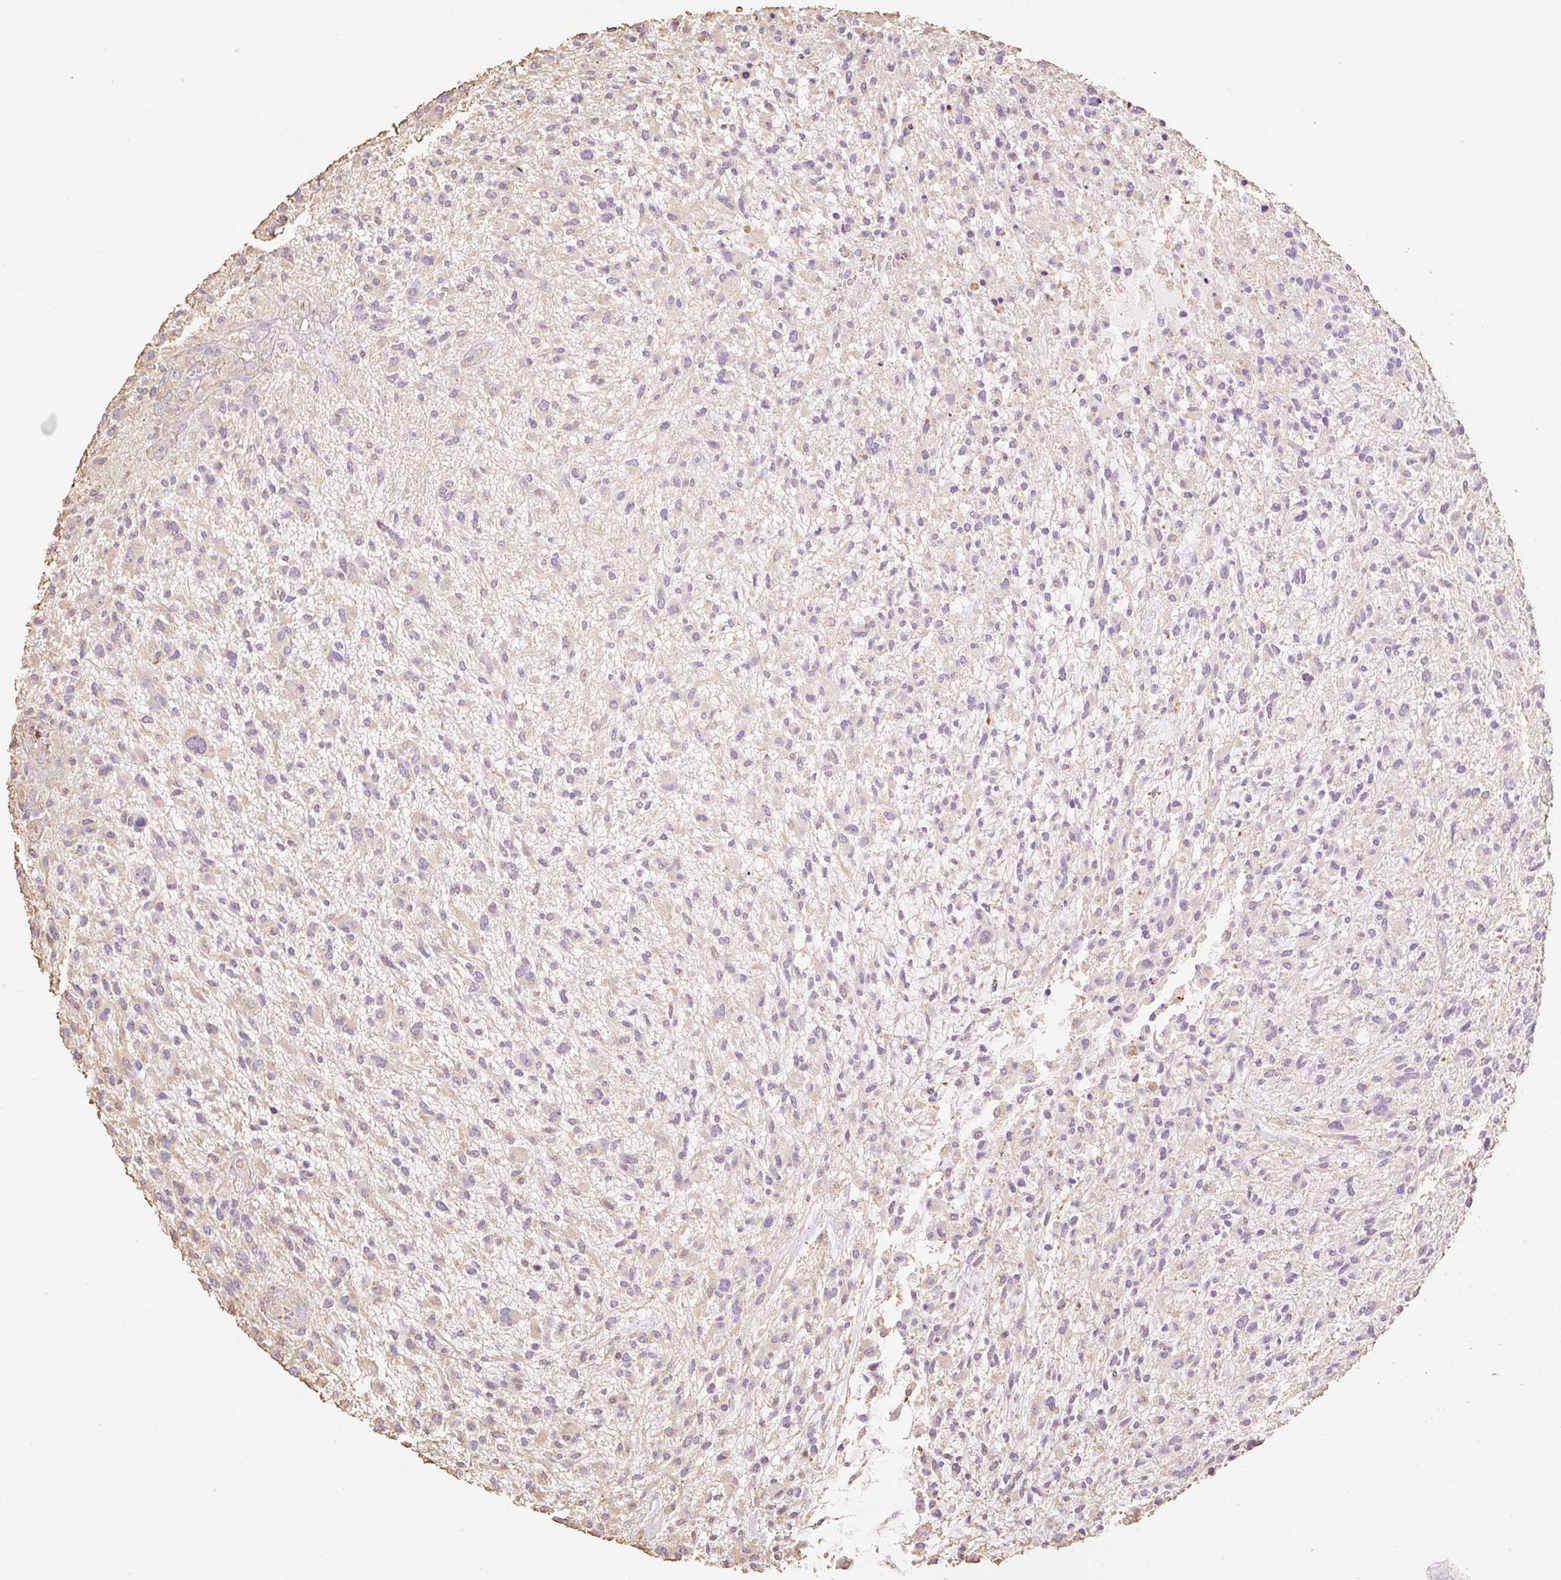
{"staining": {"intensity": "negative", "quantity": "none", "location": "none"}, "tissue": "glioma", "cell_type": "Tumor cells", "image_type": "cancer", "snomed": [{"axis": "morphology", "description": "Glioma, malignant, High grade"}, {"axis": "topography", "description": "Brain"}], "caption": "Immunohistochemistry (IHC) of malignant high-grade glioma reveals no positivity in tumor cells.", "gene": "MBOAT7", "patient": {"sex": "male", "age": 47}}